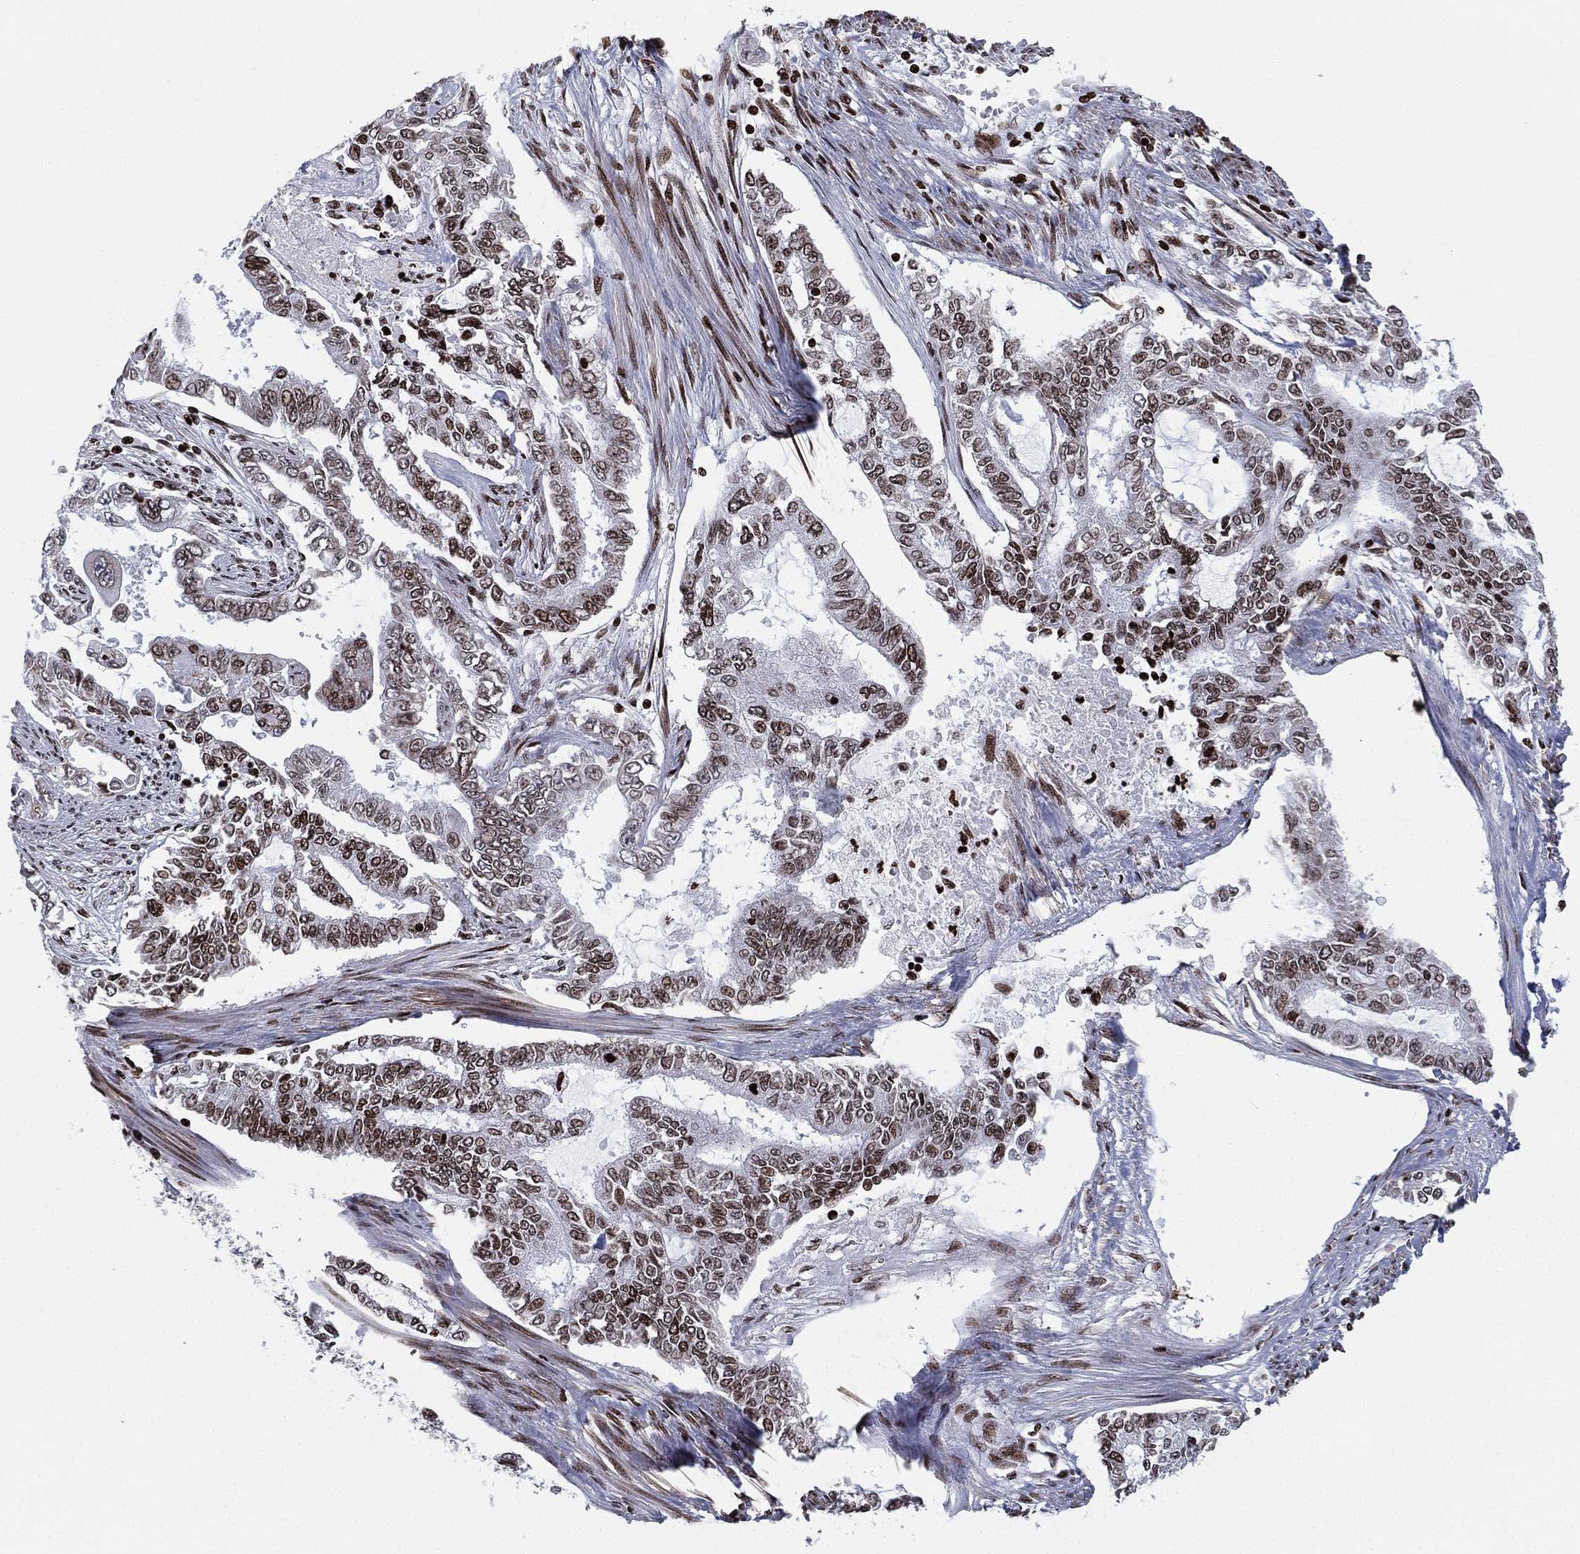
{"staining": {"intensity": "moderate", "quantity": "25%-75%", "location": "nuclear"}, "tissue": "endometrial cancer", "cell_type": "Tumor cells", "image_type": "cancer", "snomed": [{"axis": "morphology", "description": "Adenocarcinoma, NOS"}, {"axis": "topography", "description": "Uterus"}], "caption": "DAB (3,3'-diaminobenzidine) immunohistochemical staining of endometrial adenocarcinoma displays moderate nuclear protein staining in approximately 25%-75% of tumor cells.", "gene": "MFSD14A", "patient": {"sex": "female", "age": 59}}